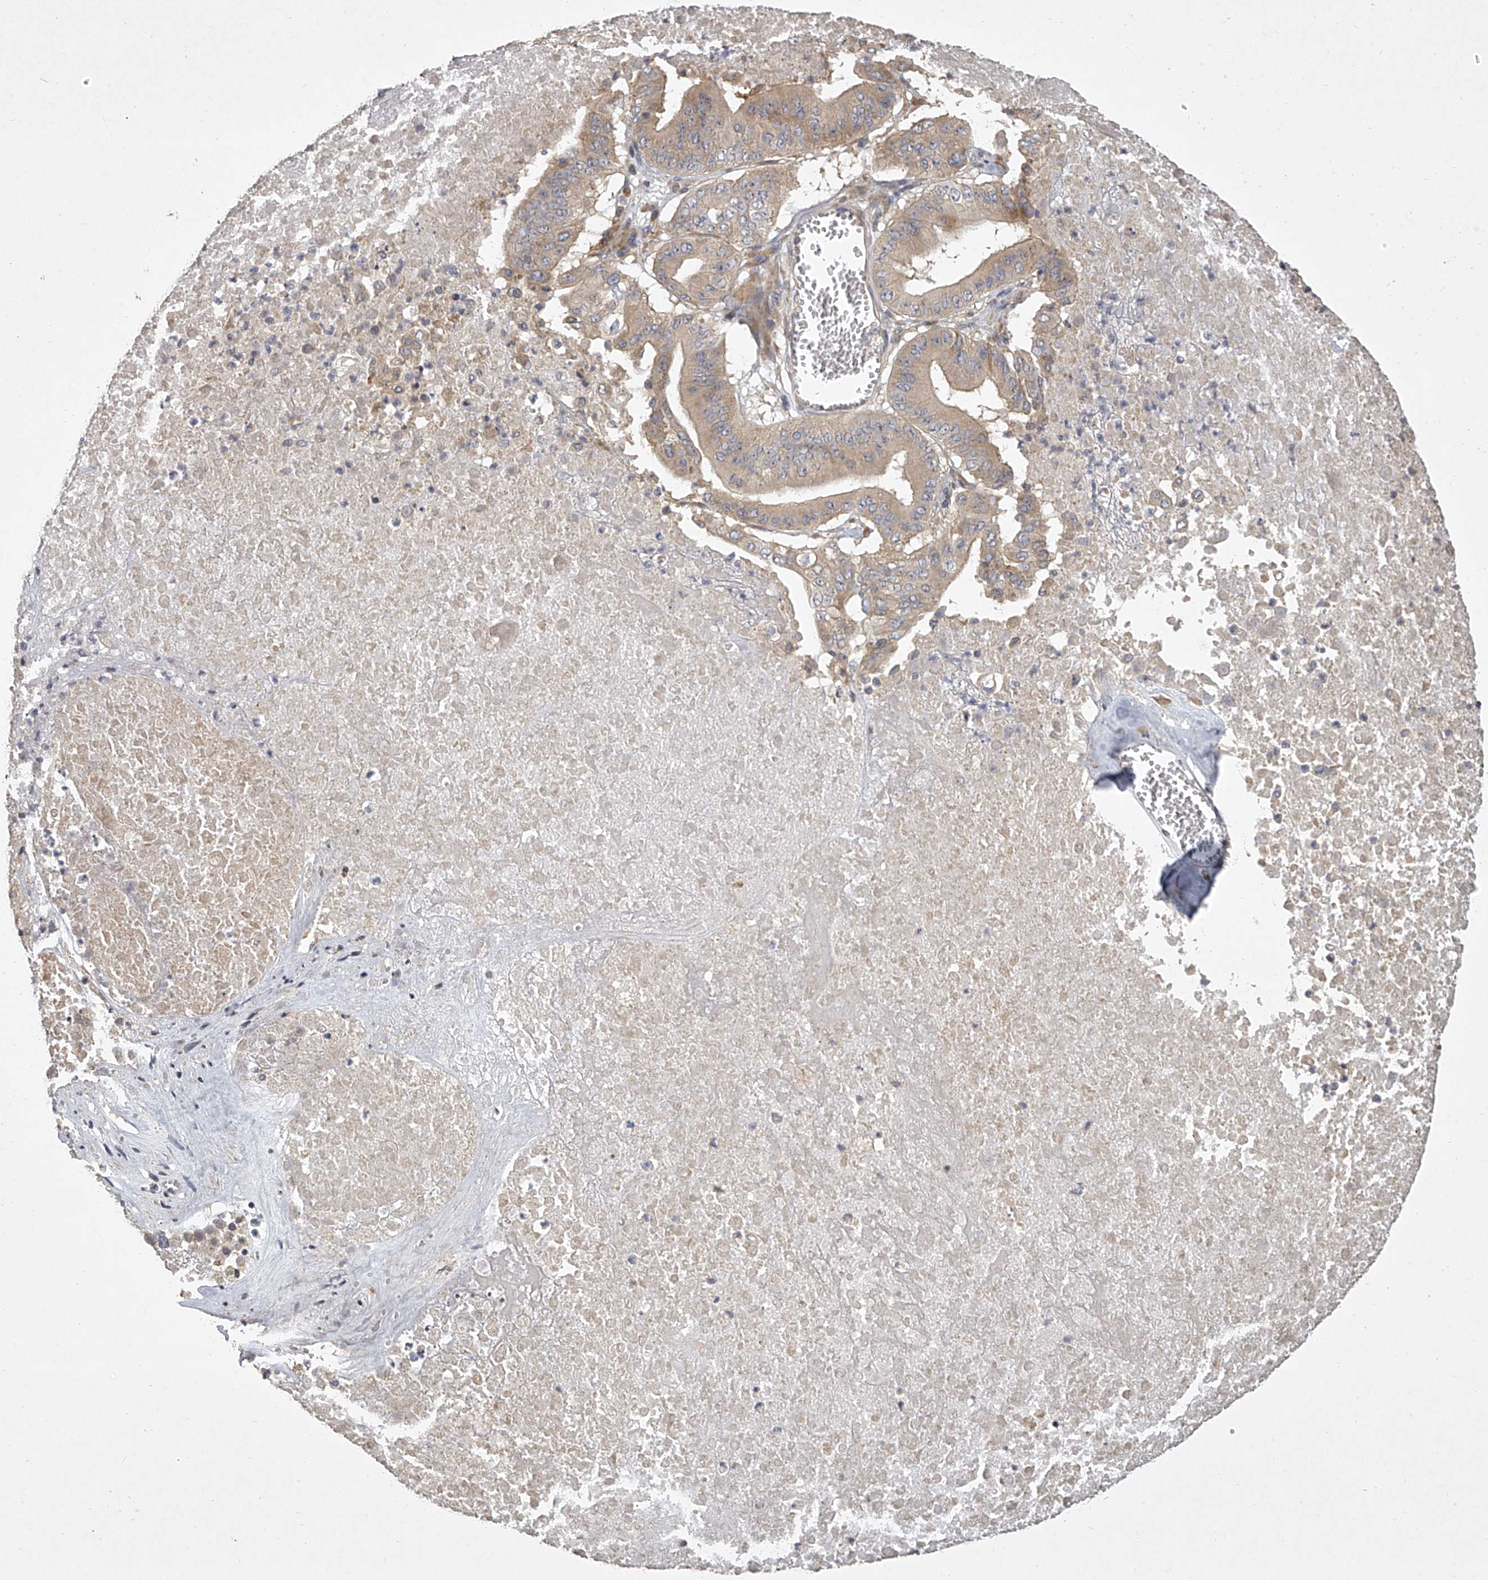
{"staining": {"intensity": "moderate", "quantity": ">75%", "location": "cytoplasmic/membranous"}, "tissue": "pancreatic cancer", "cell_type": "Tumor cells", "image_type": "cancer", "snomed": [{"axis": "morphology", "description": "Adenocarcinoma, NOS"}, {"axis": "topography", "description": "Pancreas"}], "caption": "An immunohistochemistry (IHC) micrograph of tumor tissue is shown. Protein staining in brown shows moderate cytoplasmic/membranous positivity in pancreatic cancer (adenocarcinoma) within tumor cells.", "gene": "DOCK9", "patient": {"sex": "female", "age": 77}}